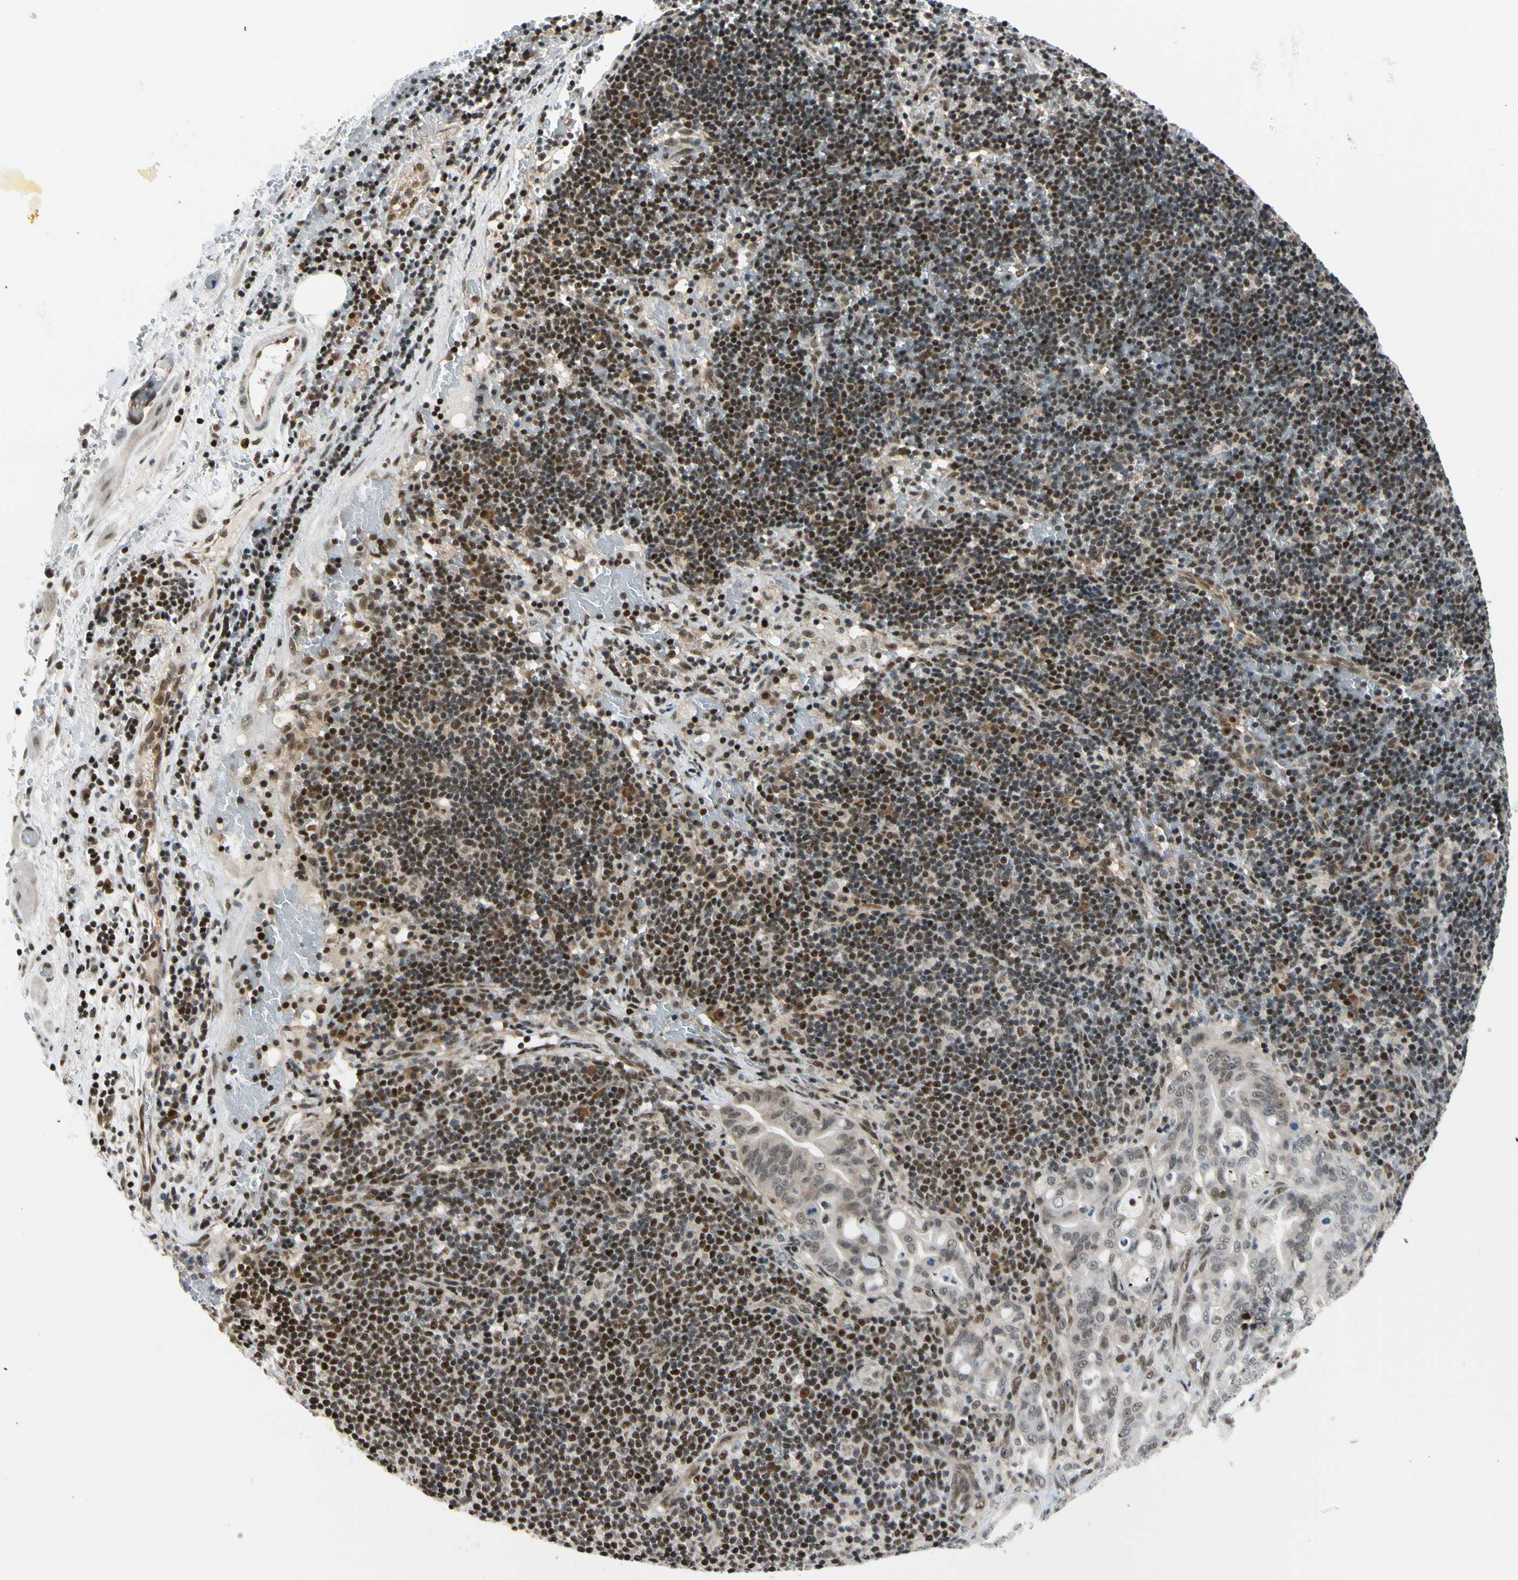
{"staining": {"intensity": "moderate", "quantity": ">75%", "location": "cytoplasmic/membranous,nuclear"}, "tissue": "liver cancer", "cell_type": "Tumor cells", "image_type": "cancer", "snomed": [{"axis": "morphology", "description": "Cholangiocarcinoma"}, {"axis": "topography", "description": "Liver"}], "caption": "This micrograph demonstrates IHC staining of human liver cancer, with medium moderate cytoplasmic/membranous and nuclear positivity in about >75% of tumor cells.", "gene": "DAXX", "patient": {"sex": "female", "age": 68}}